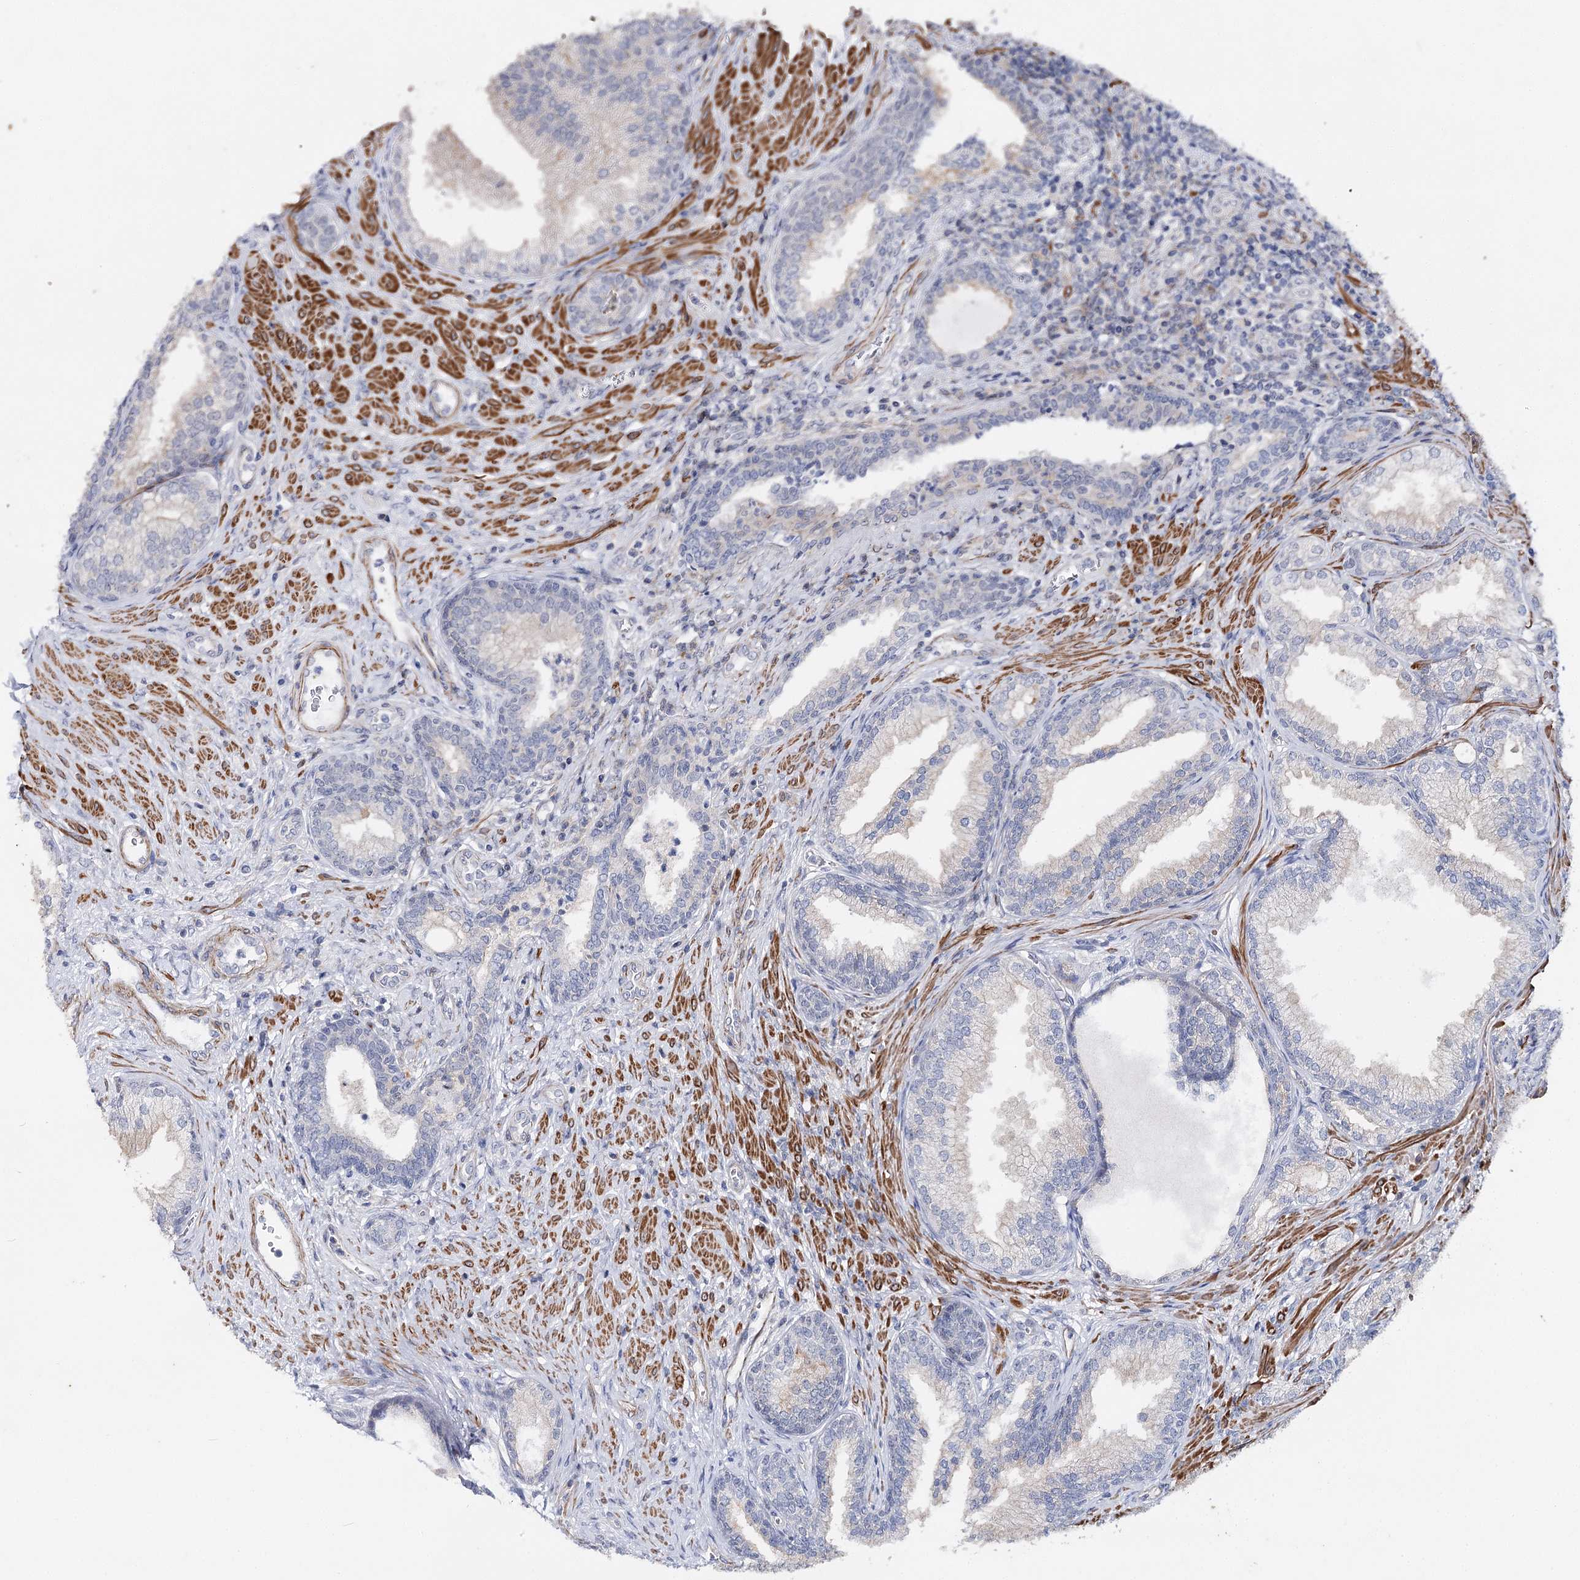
{"staining": {"intensity": "negative", "quantity": "none", "location": "none"}, "tissue": "prostate", "cell_type": "Glandular cells", "image_type": "normal", "snomed": [{"axis": "morphology", "description": "Normal tissue, NOS"}, {"axis": "topography", "description": "Prostate"}], "caption": "The image demonstrates no significant positivity in glandular cells of prostate.", "gene": "AGXT2", "patient": {"sex": "male", "age": 76}}